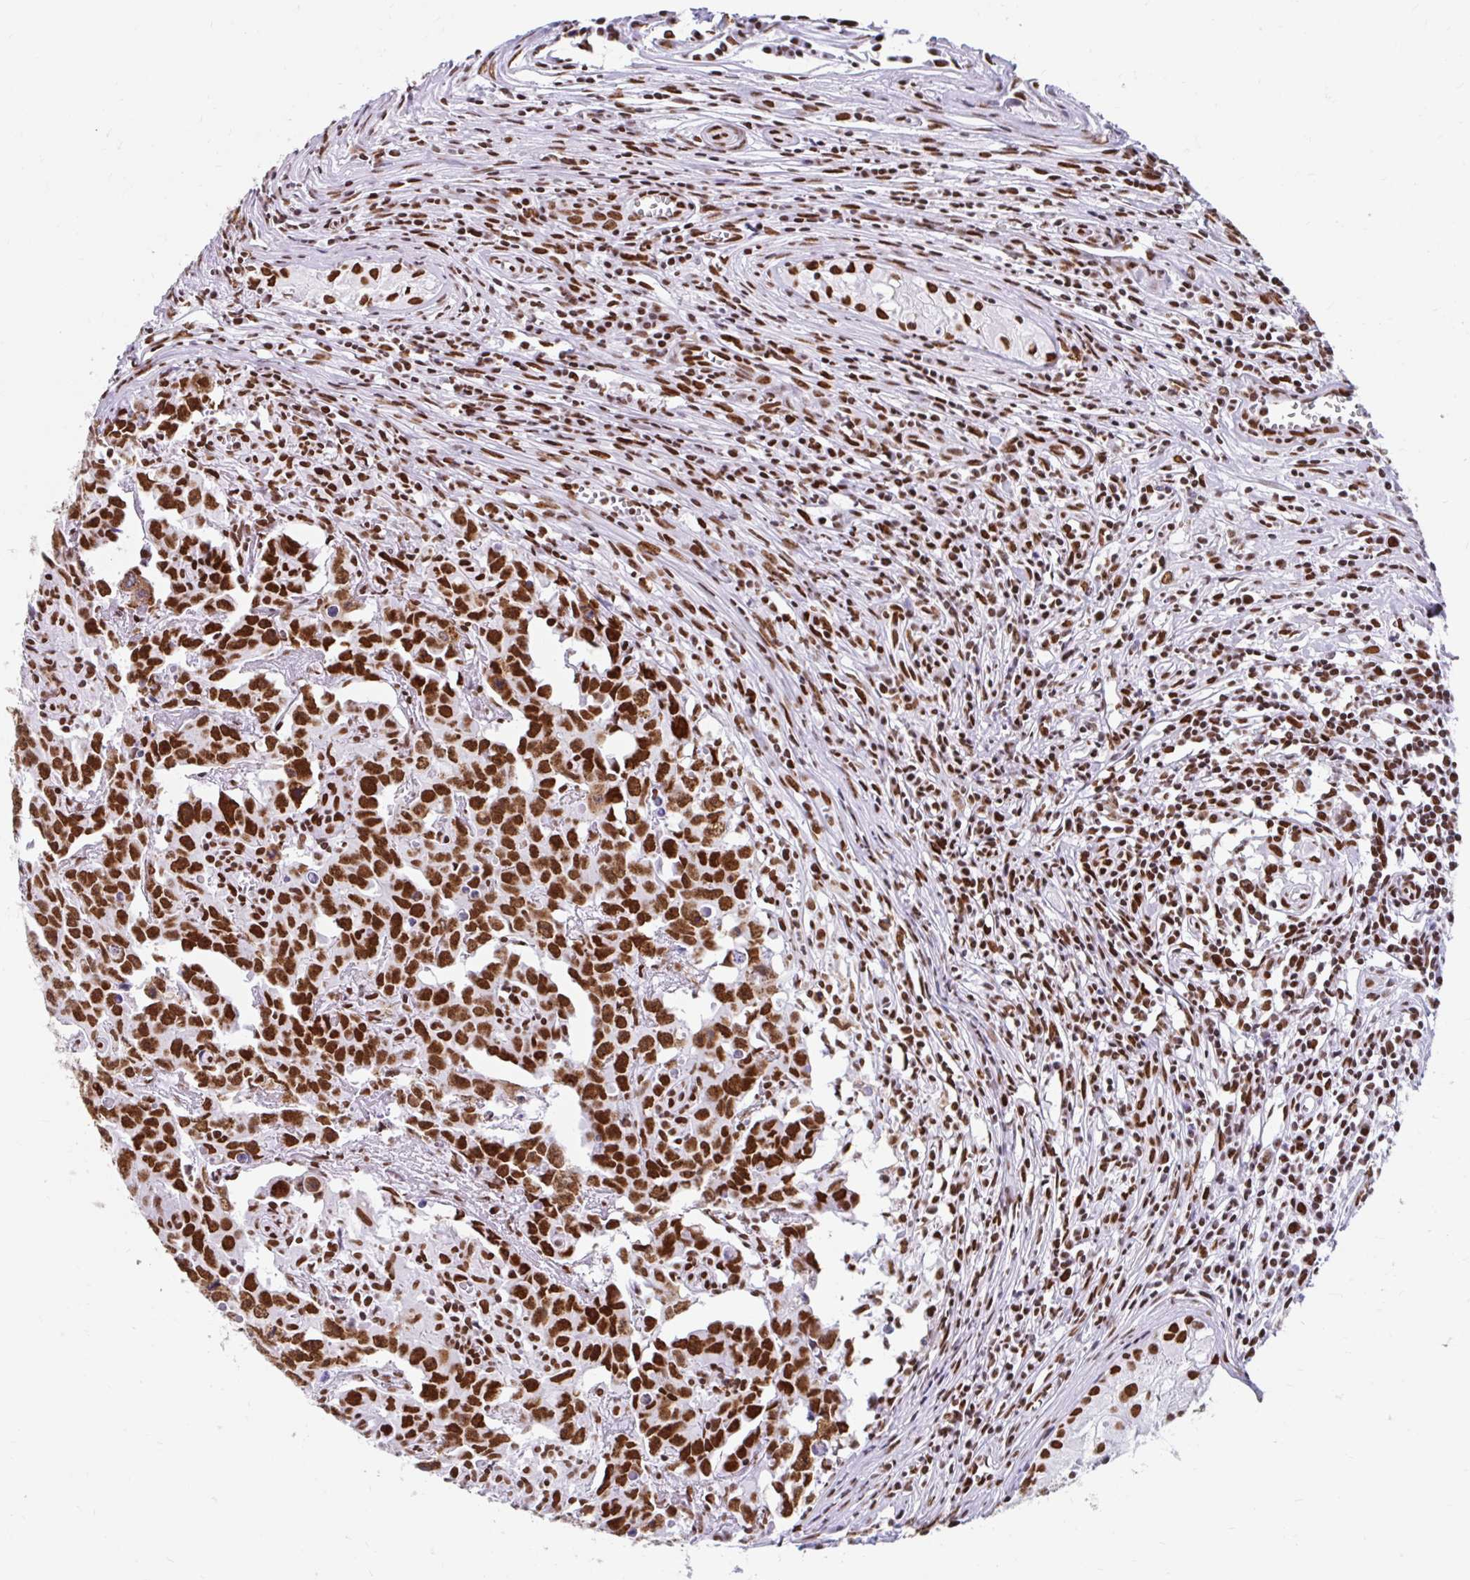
{"staining": {"intensity": "strong", "quantity": ">75%", "location": "nuclear"}, "tissue": "testis cancer", "cell_type": "Tumor cells", "image_type": "cancer", "snomed": [{"axis": "morphology", "description": "Carcinoma, Embryonal, NOS"}, {"axis": "topography", "description": "Testis"}], "caption": "Testis embryonal carcinoma stained with a brown dye exhibits strong nuclear positive positivity in about >75% of tumor cells.", "gene": "KHDRBS1", "patient": {"sex": "male", "age": 22}}